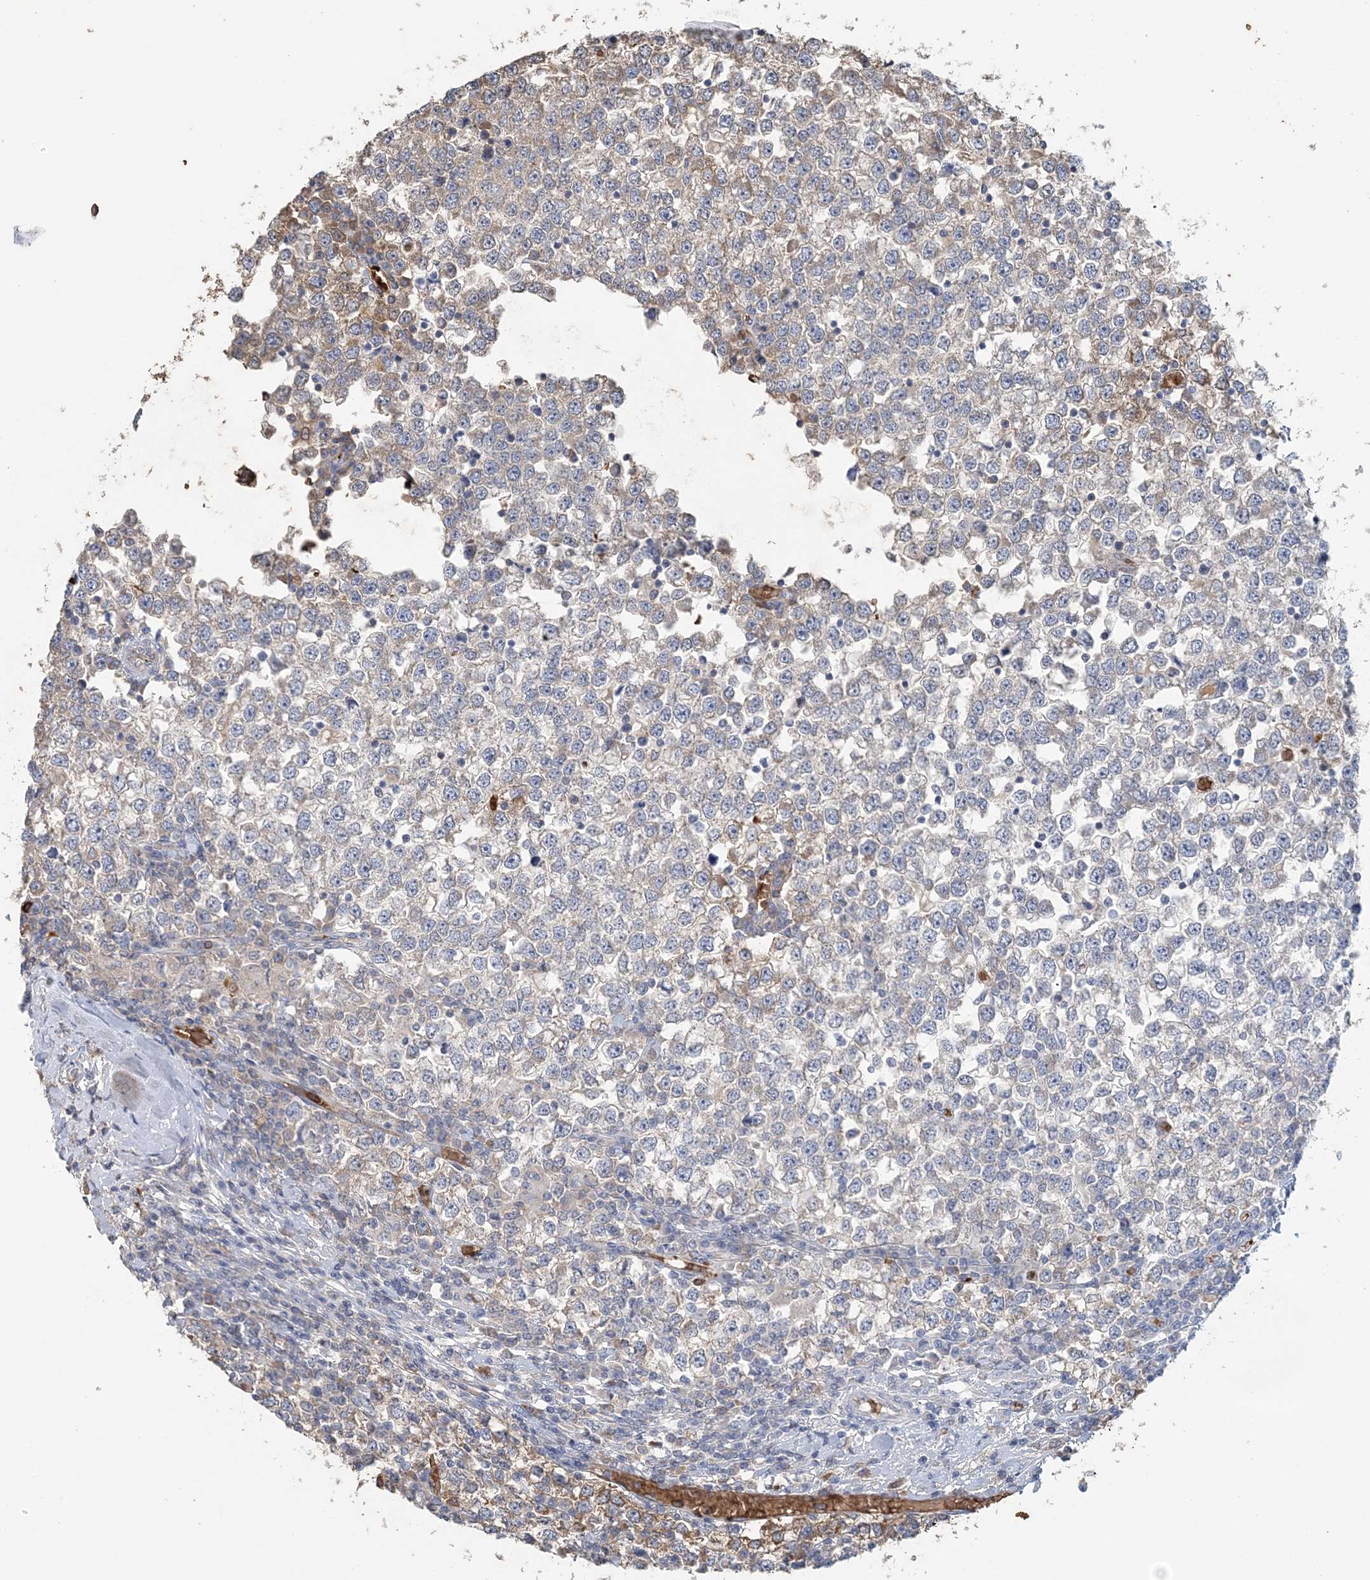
{"staining": {"intensity": "weak", "quantity": "<25%", "location": "cytoplasmic/membranous"}, "tissue": "testis cancer", "cell_type": "Tumor cells", "image_type": "cancer", "snomed": [{"axis": "morphology", "description": "Seminoma, NOS"}, {"axis": "topography", "description": "Testis"}], "caption": "Testis cancer stained for a protein using immunohistochemistry (IHC) demonstrates no expression tumor cells.", "gene": "HBD", "patient": {"sex": "male", "age": 65}}